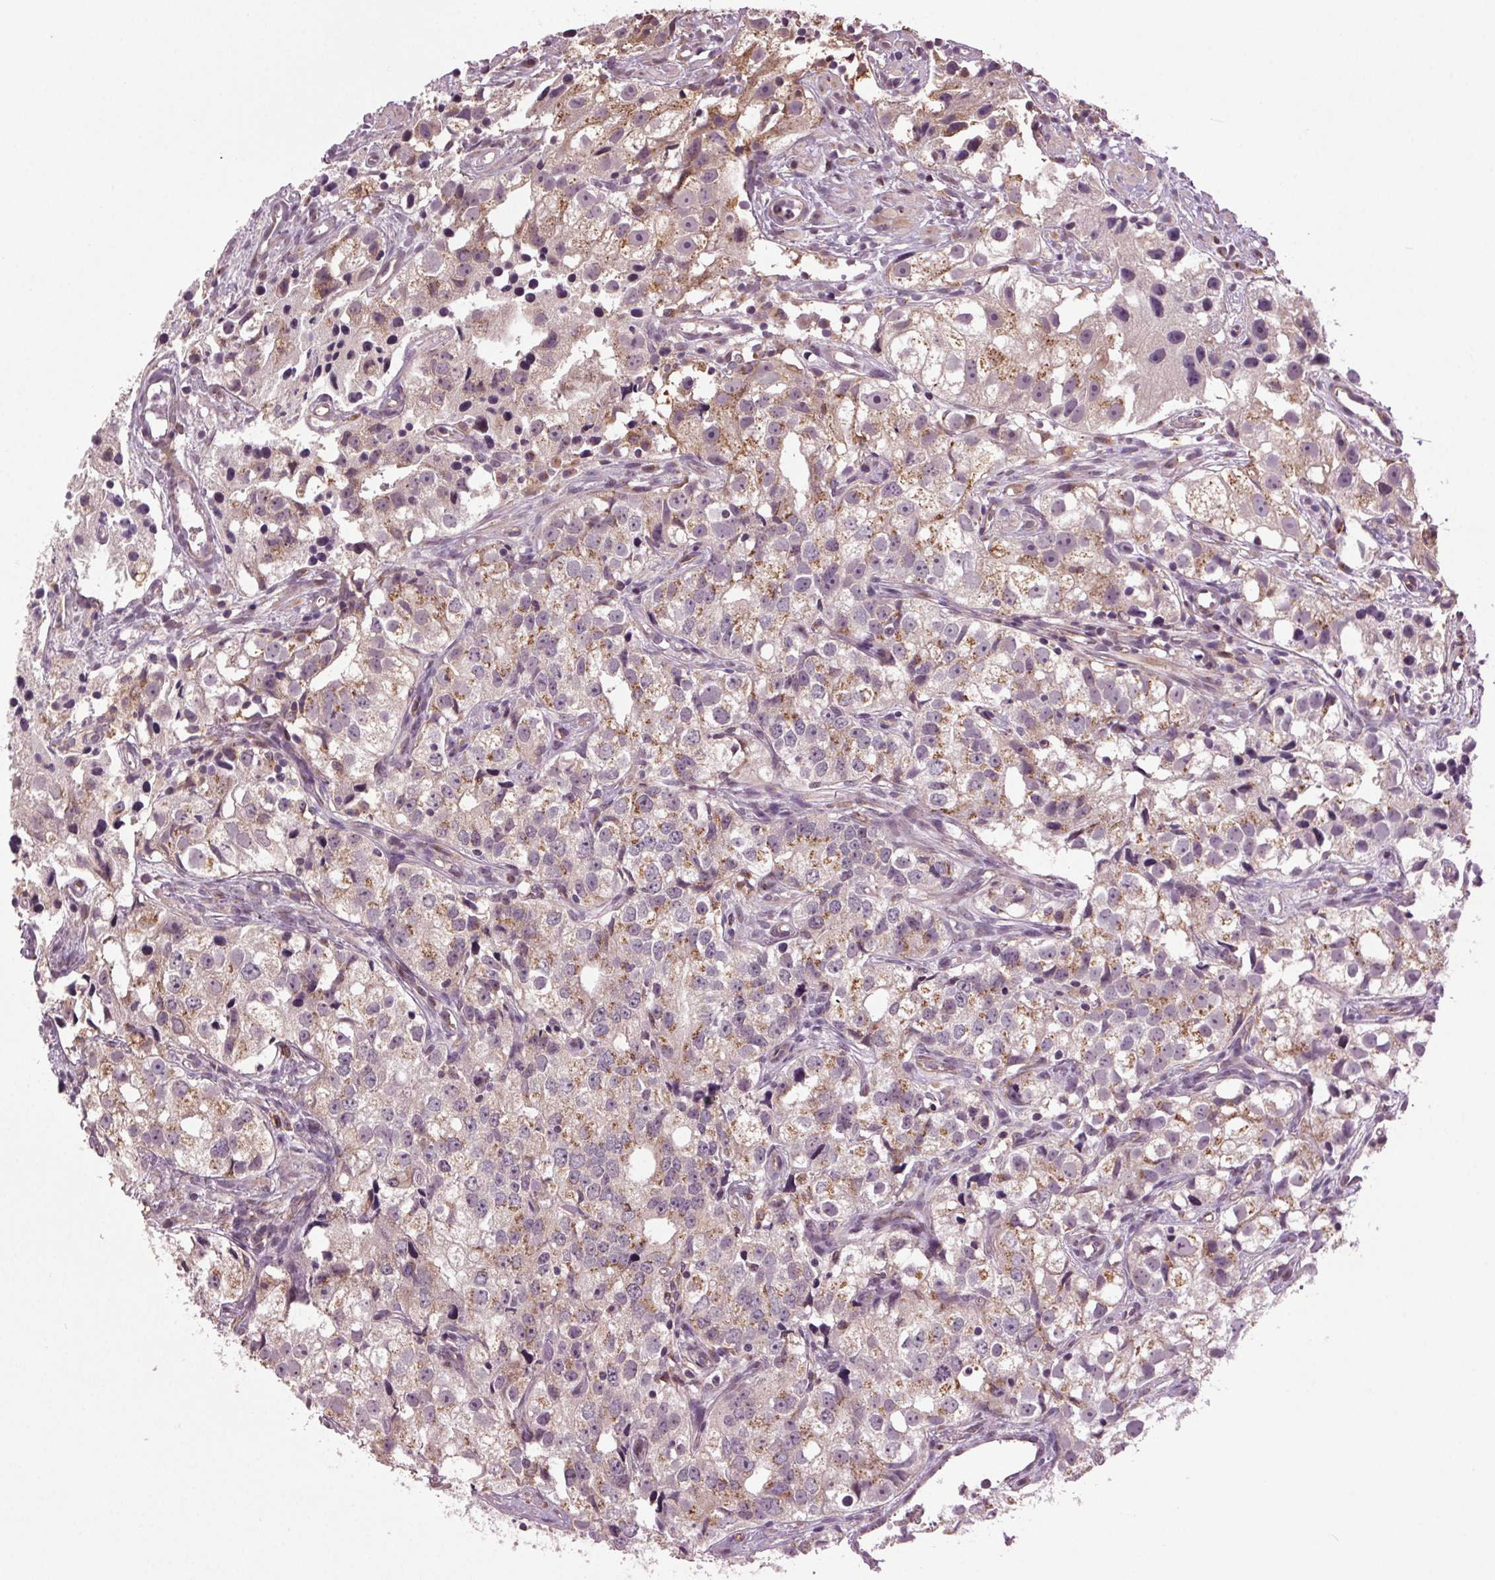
{"staining": {"intensity": "weak", "quantity": "25%-75%", "location": "cytoplasmic/membranous"}, "tissue": "prostate cancer", "cell_type": "Tumor cells", "image_type": "cancer", "snomed": [{"axis": "morphology", "description": "Adenocarcinoma, High grade"}, {"axis": "topography", "description": "Prostate"}], "caption": "Immunohistochemistry (IHC) staining of prostate cancer, which displays low levels of weak cytoplasmic/membranous positivity in approximately 25%-75% of tumor cells indicating weak cytoplasmic/membranous protein expression. The staining was performed using DAB (brown) for protein detection and nuclei were counterstained in hematoxylin (blue).", "gene": "BSDC1", "patient": {"sex": "male", "age": 68}}